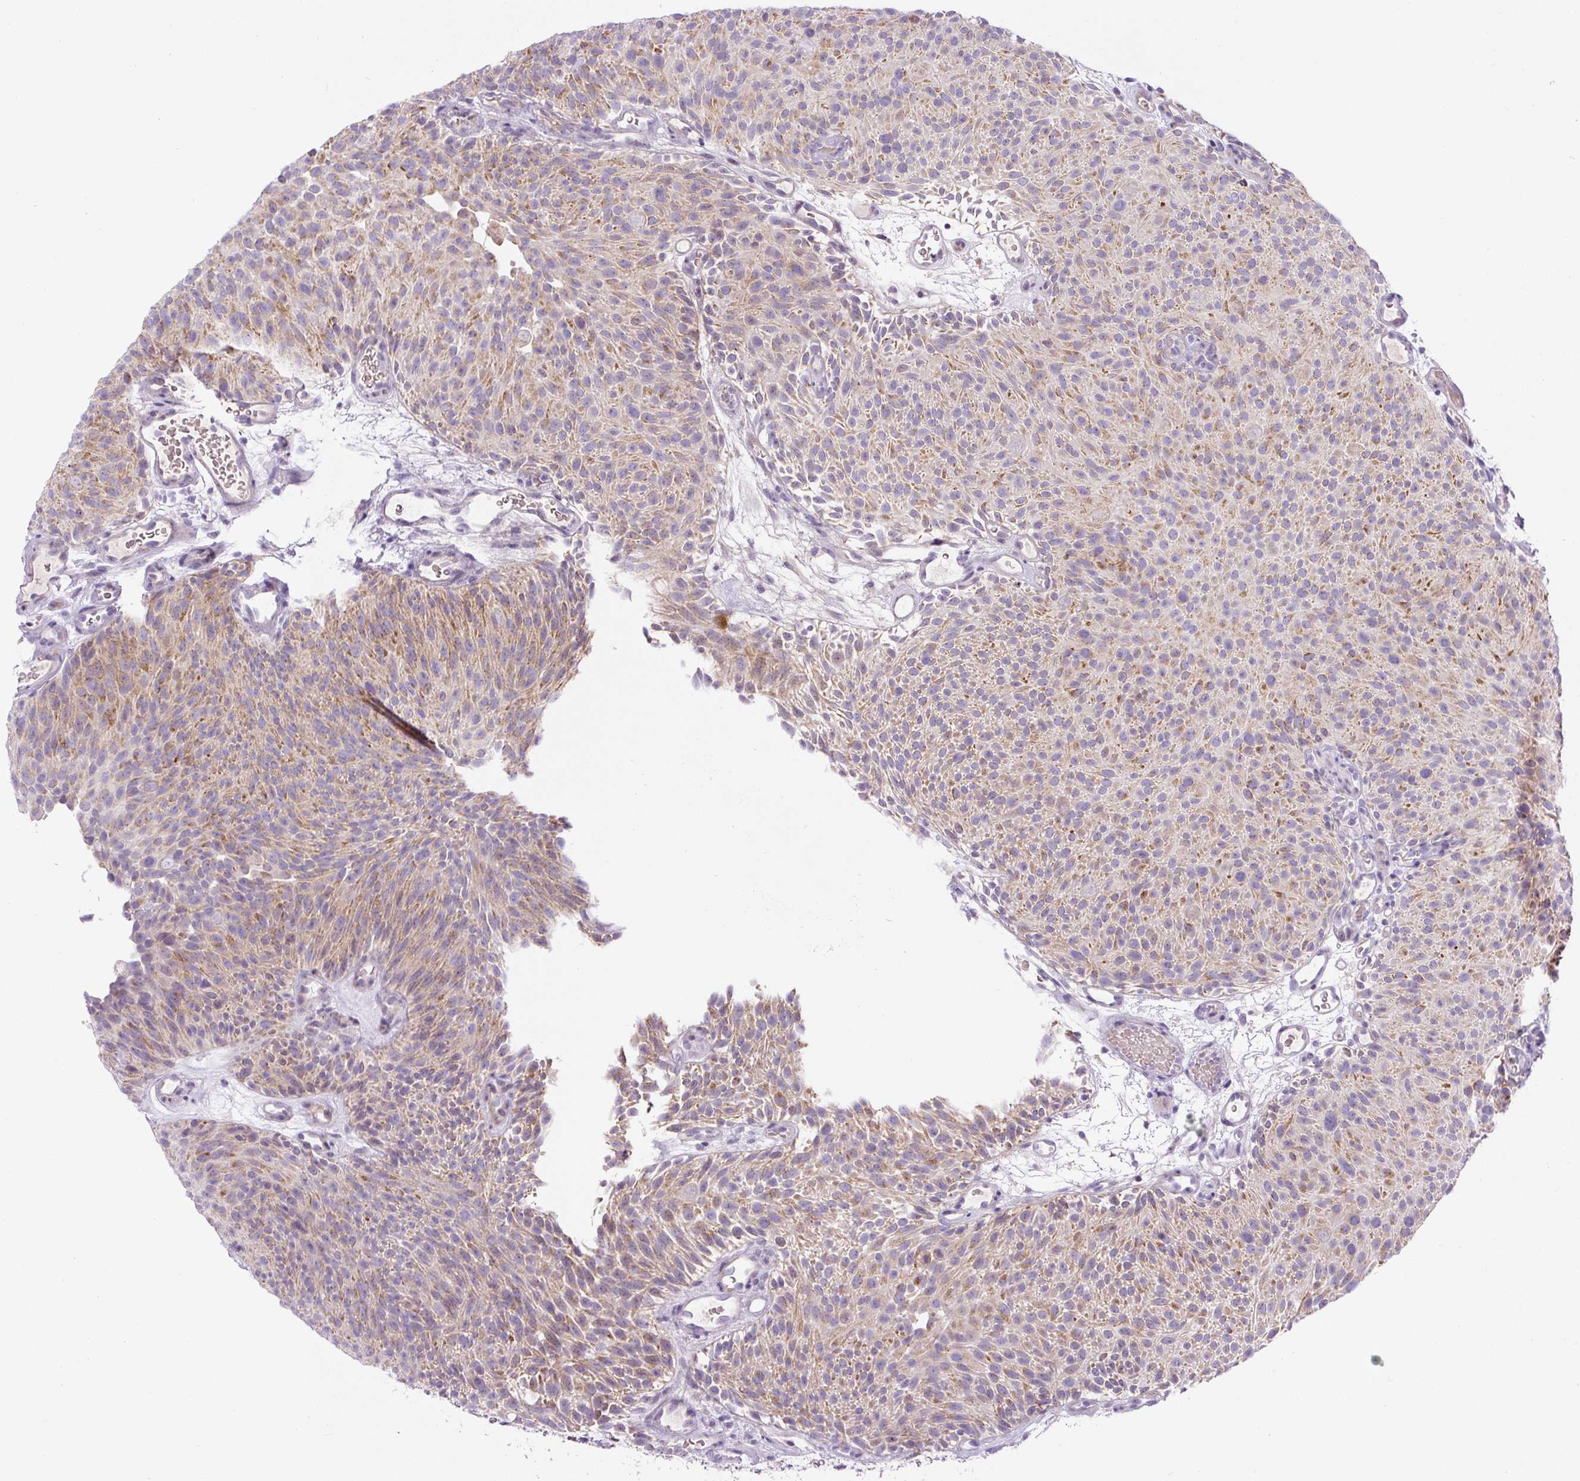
{"staining": {"intensity": "moderate", "quantity": "25%-75%", "location": "cytoplasmic/membranous"}, "tissue": "urothelial cancer", "cell_type": "Tumor cells", "image_type": "cancer", "snomed": [{"axis": "morphology", "description": "Urothelial carcinoma, Low grade"}, {"axis": "topography", "description": "Urinary bladder"}], "caption": "Immunohistochemistry (IHC) of urothelial cancer demonstrates medium levels of moderate cytoplasmic/membranous expression in about 25%-75% of tumor cells.", "gene": "ZNF596", "patient": {"sex": "male", "age": 78}}